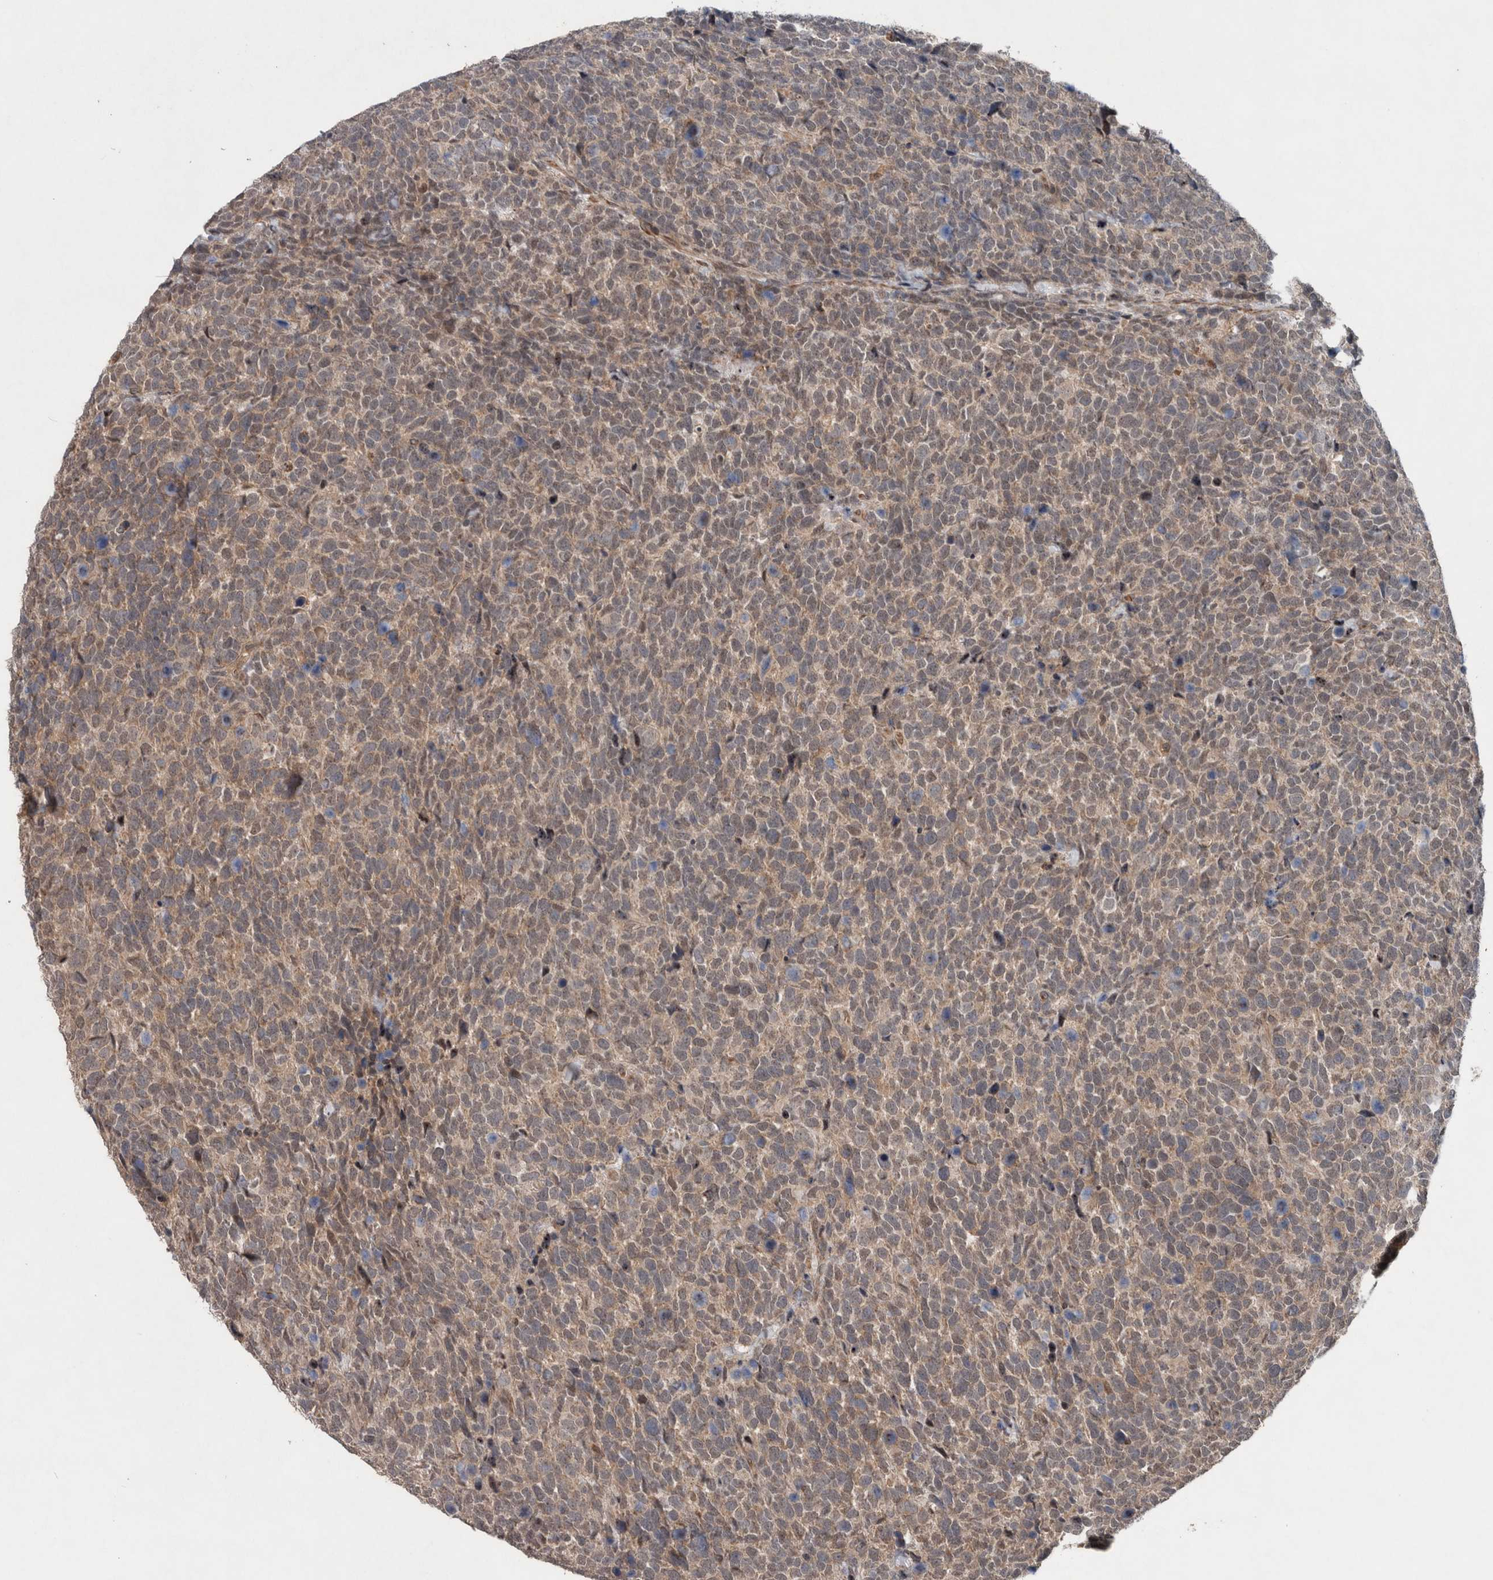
{"staining": {"intensity": "weak", "quantity": ">75%", "location": "cytoplasmic/membranous"}, "tissue": "urothelial cancer", "cell_type": "Tumor cells", "image_type": "cancer", "snomed": [{"axis": "morphology", "description": "Urothelial carcinoma, High grade"}, {"axis": "topography", "description": "Urinary bladder"}], "caption": "Tumor cells reveal low levels of weak cytoplasmic/membranous expression in approximately >75% of cells in urothelial cancer.", "gene": "GIMAP6", "patient": {"sex": "female", "age": 82}}